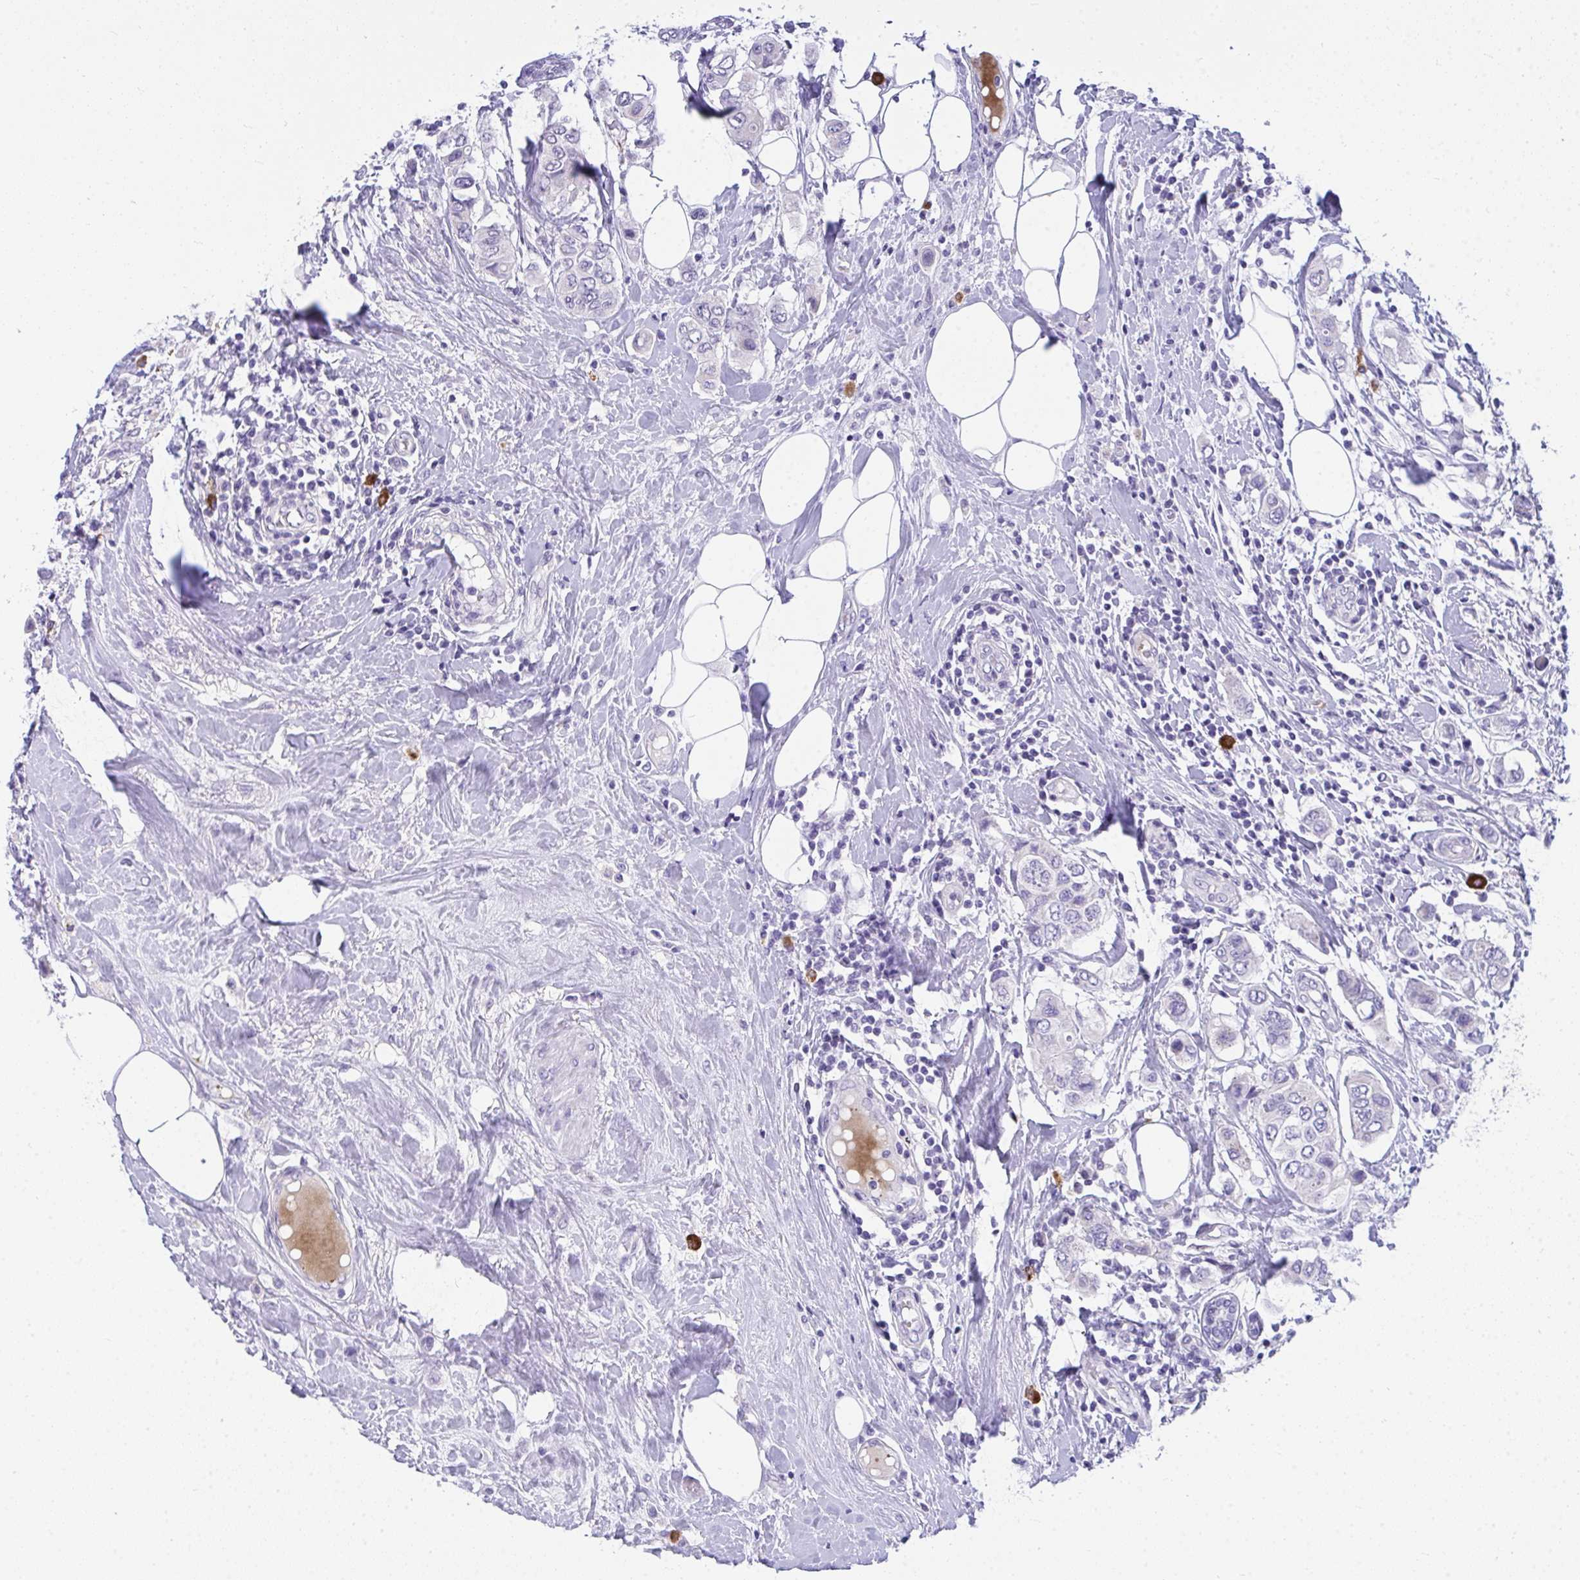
{"staining": {"intensity": "negative", "quantity": "none", "location": "none"}, "tissue": "breast cancer", "cell_type": "Tumor cells", "image_type": "cancer", "snomed": [{"axis": "morphology", "description": "Lobular carcinoma"}, {"axis": "topography", "description": "Breast"}], "caption": "High magnification brightfield microscopy of breast lobular carcinoma stained with DAB (brown) and counterstained with hematoxylin (blue): tumor cells show no significant positivity. The staining was performed using DAB (3,3'-diaminobenzidine) to visualize the protein expression in brown, while the nuclei were stained in blue with hematoxylin (Magnification: 20x).", "gene": "TSBP1", "patient": {"sex": "female", "age": 51}}